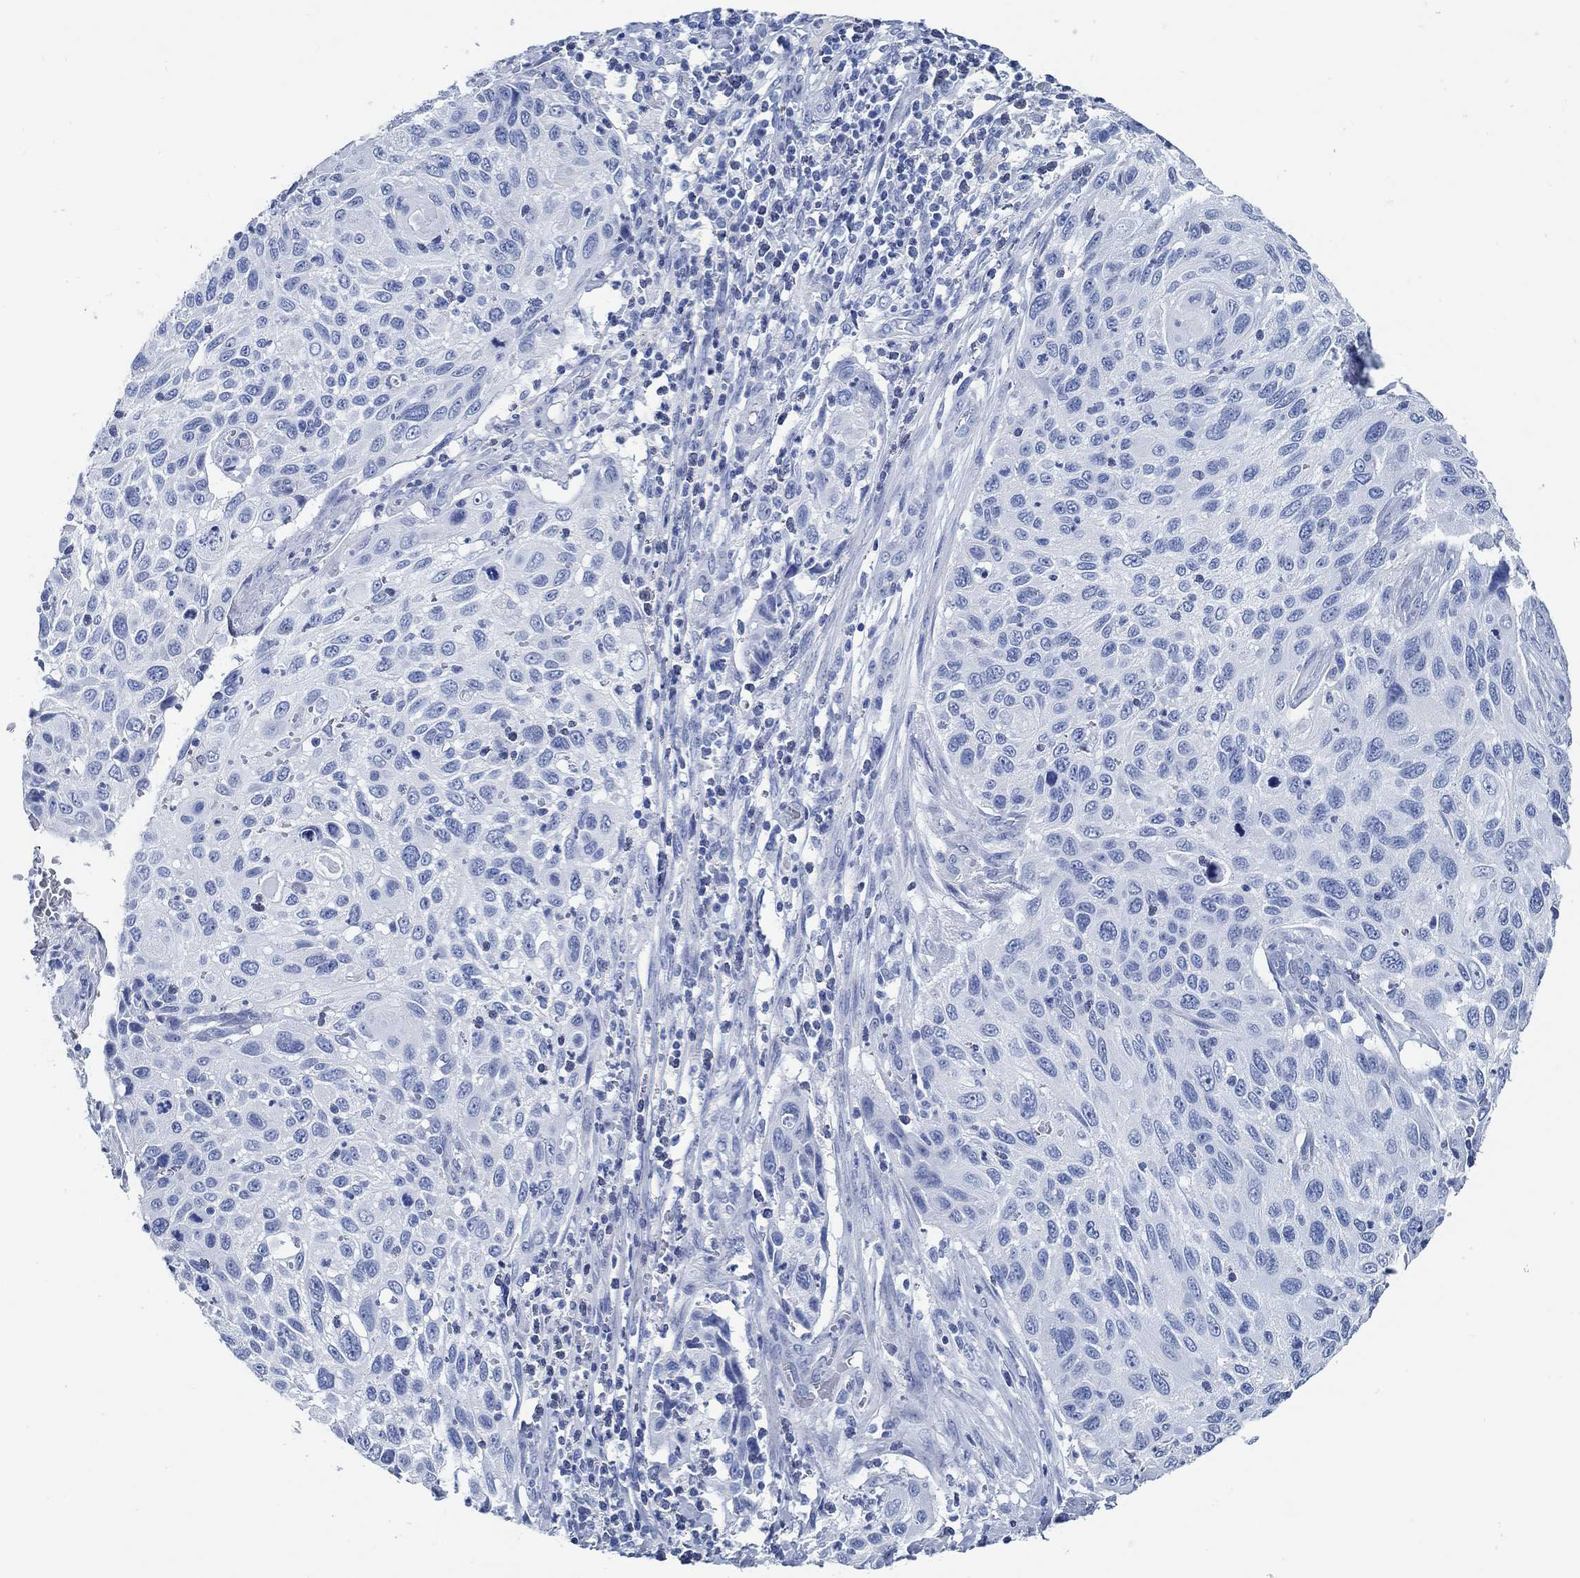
{"staining": {"intensity": "negative", "quantity": "none", "location": "none"}, "tissue": "cervical cancer", "cell_type": "Tumor cells", "image_type": "cancer", "snomed": [{"axis": "morphology", "description": "Squamous cell carcinoma, NOS"}, {"axis": "topography", "description": "Cervix"}], "caption": "Tumor cells show no significant protein staining in squamous cell carcinoma (cervical).", "gene": "SLC45A1", "patient": {"sex": "female", "age": 70}}